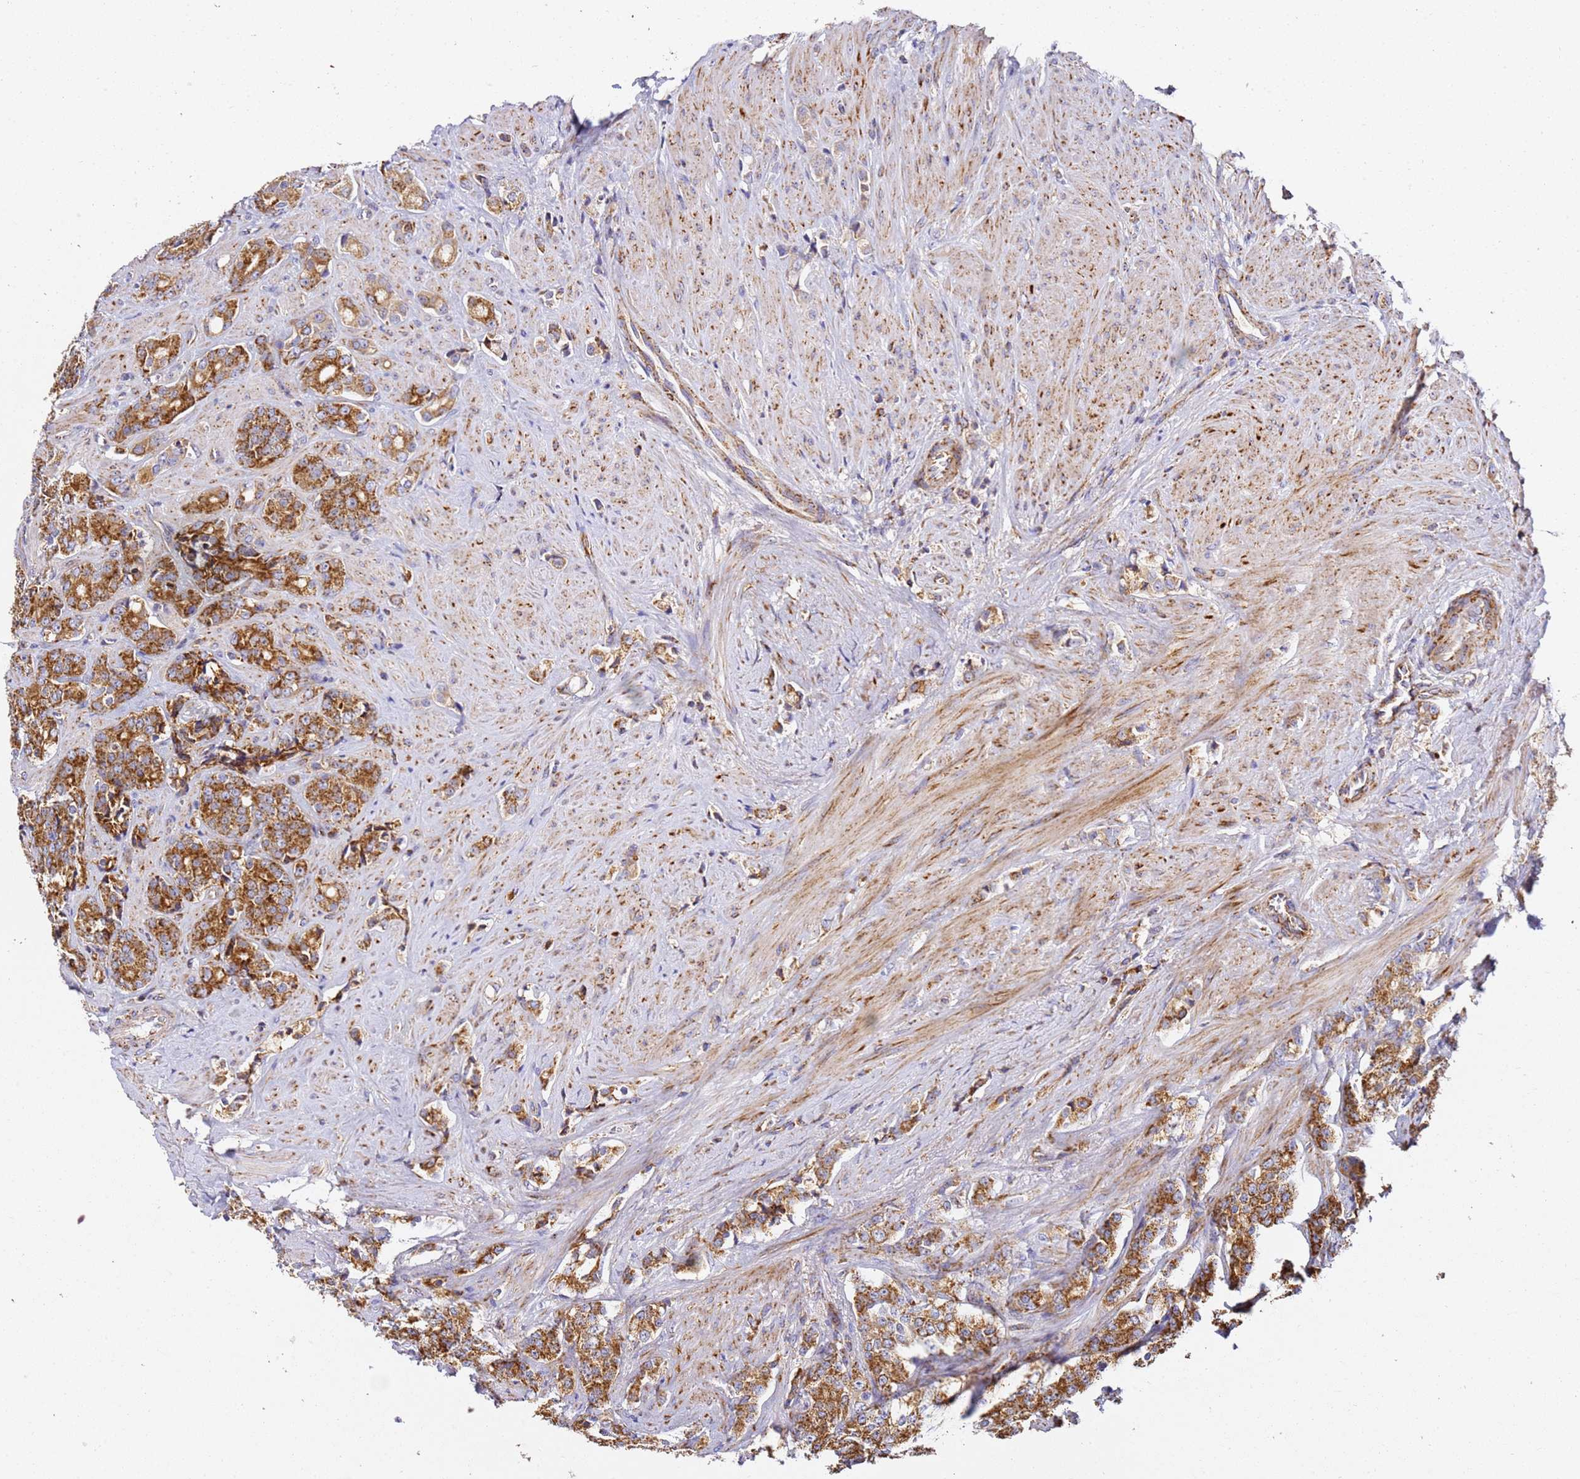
{"staining": {"intensity": "strong", "quantity": ">75%", "location": "cytoplasmic/membranous"}, "tissue": "prostate cancer", "cell_type": "Tumor cells", "image_type": "cancer", "snomed": [{"axis": "morphology", "description": "Adenocarcinoma, High grade"}, {"axis": "topography", "description": "Prostate"}], "caption": "This image displays IHC staining of prostate cancer (high-grade adenocarcinoma), with high strong cytoplasmic/membranous expression in approximately >75% of tumor cells.", "gene": "NDUFA3", "patient": {"sex": "male", "age": 62}}